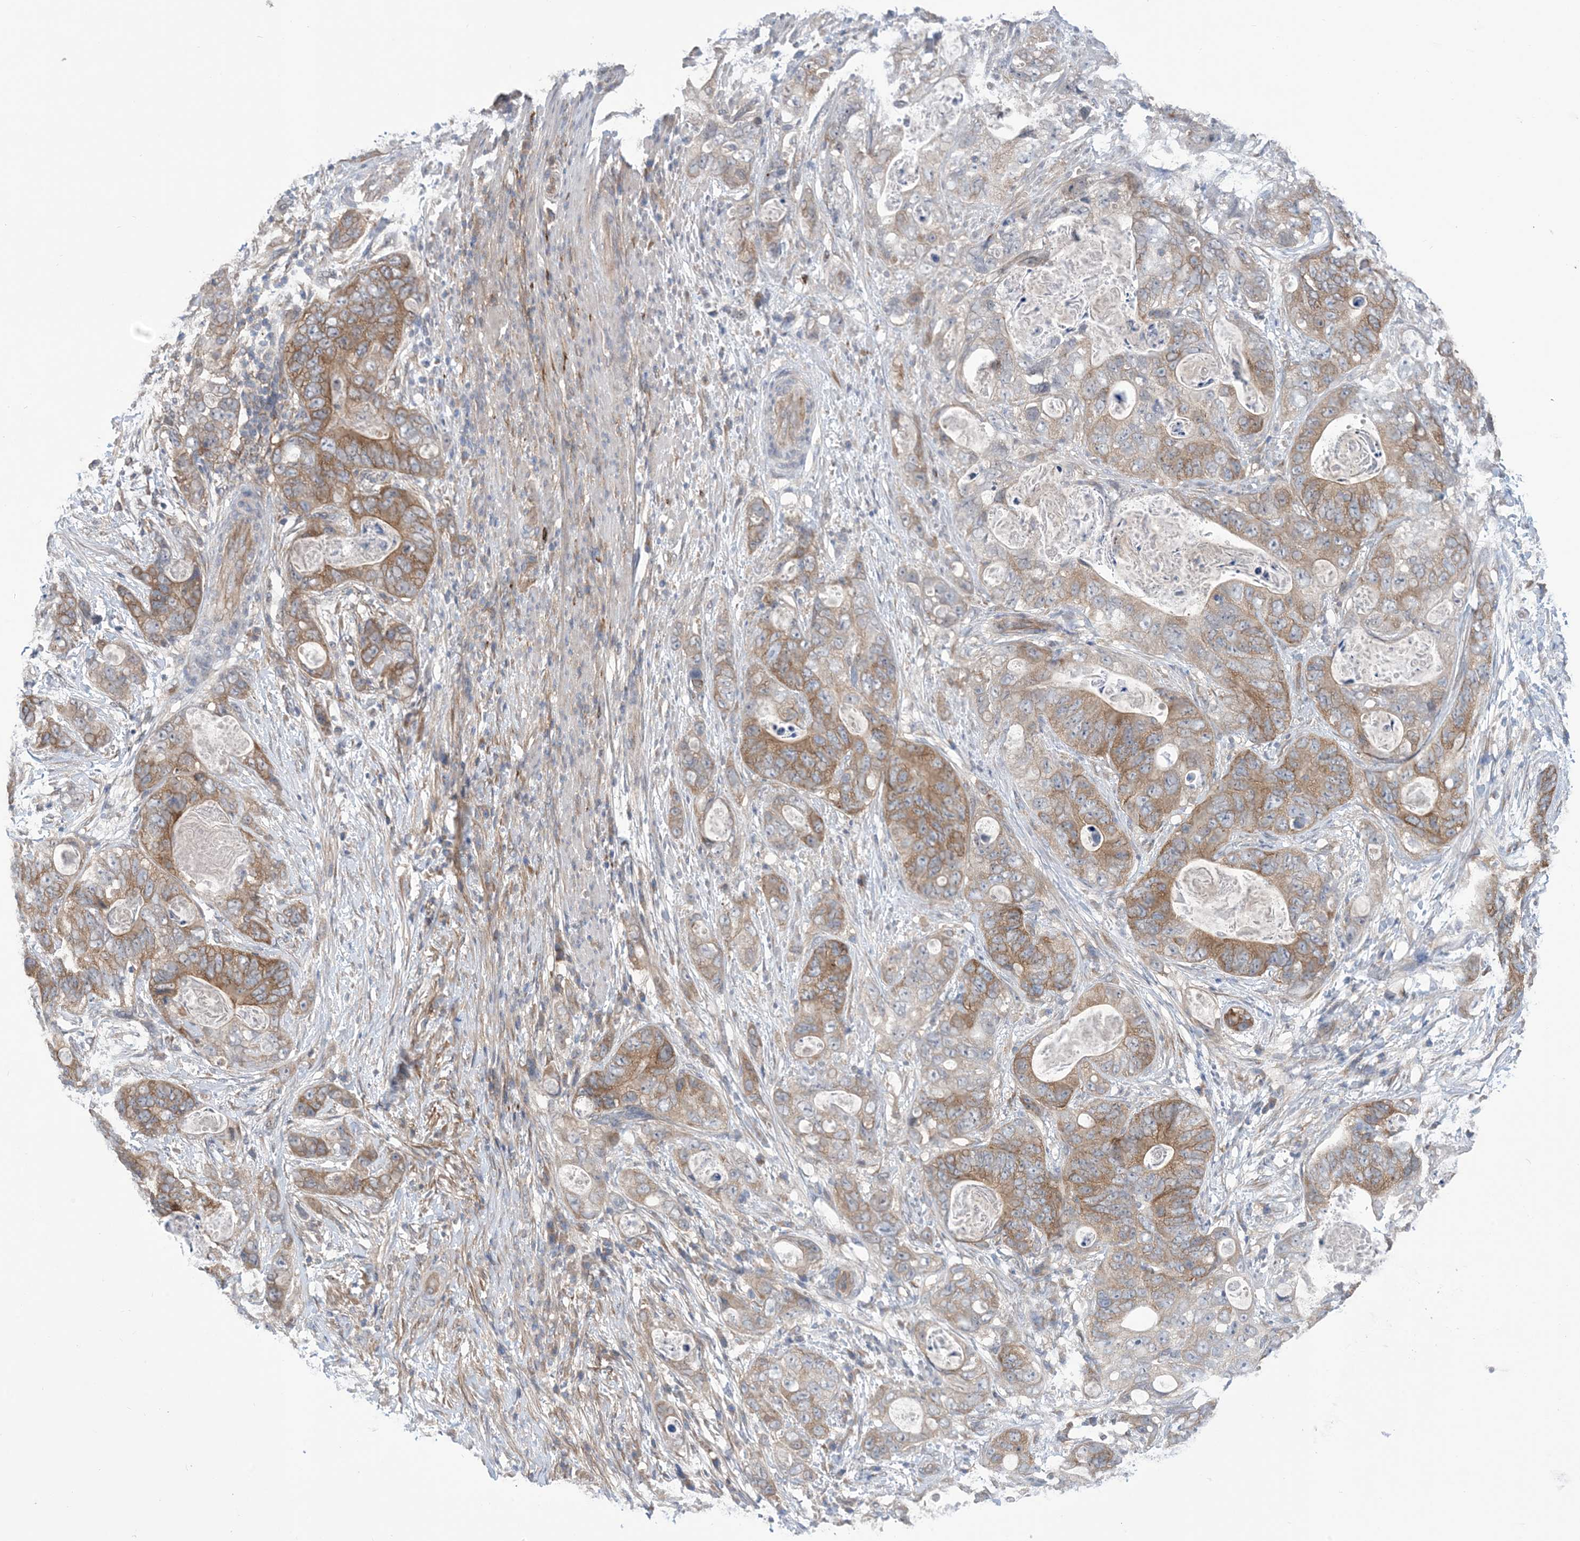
{"staining": {"intensity": "moderate", "quantity": ">75%", "location": "cytoplasmic/membranous"}, "tissue": "stomach cancer", "cell_type": "Tumor cells", "image_type": "cancer", "snomed": [{"axis": "morphology", "description": "Adenocarcinoma, NOS"}, {"axis": "topography", "description": "Stomach"}], "caption": "An immunohistochemistry (IHC) micrograph of tumor tissue is shown. Protein staining in brown highlights moderate cytoplasmic/membranous positivity in stomach cancer within tumor cells.", "gene": "EHBP1", "patient": {"sex": "female", "age": 89}}